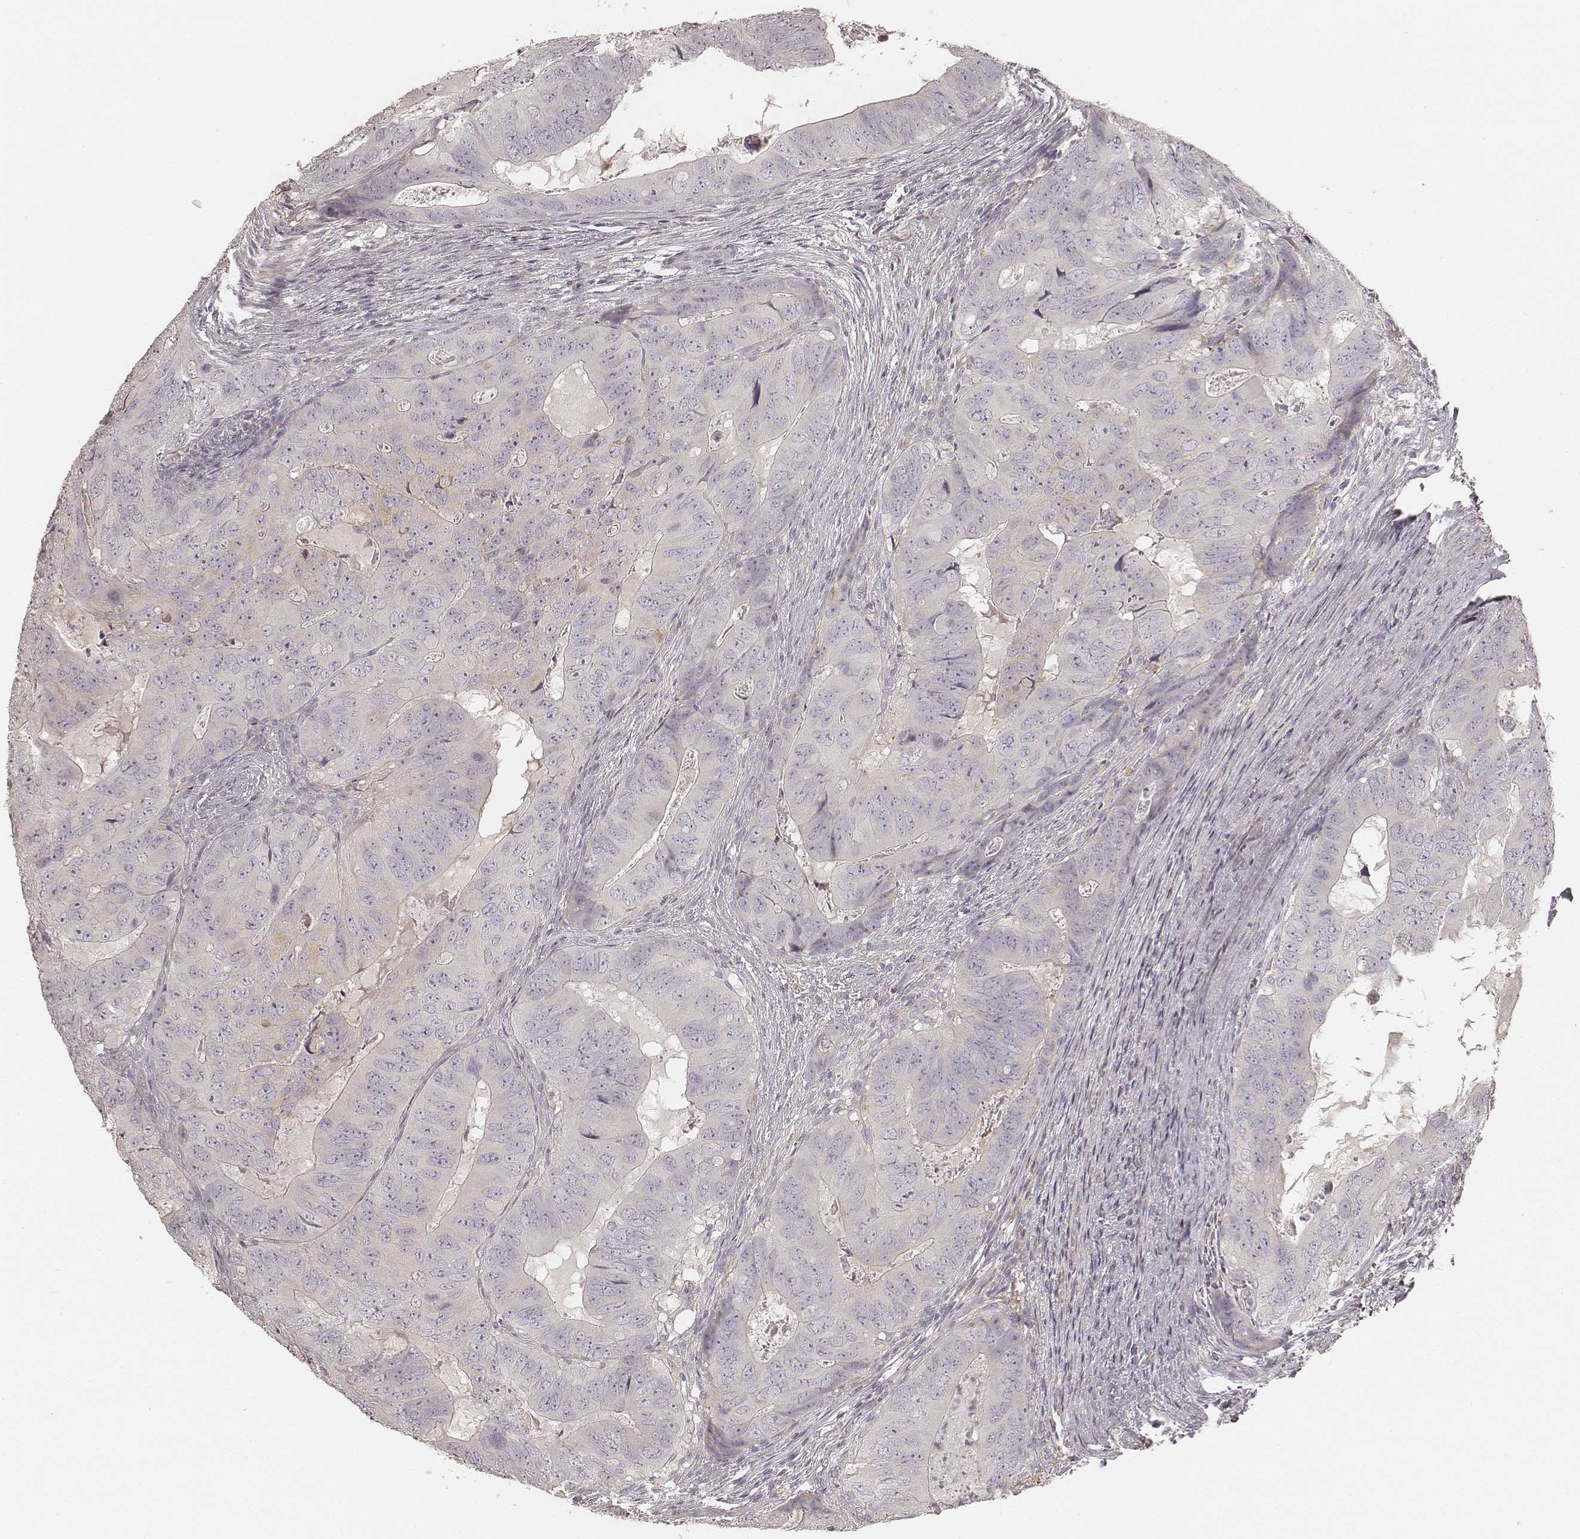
{"staining": {"intensity": "negative", "quantity": "none", "location": "none"}, "tissue": "colorectal cancer", "cell_type": "Tumor cells", "image_type": "cancer", "snomed": [{"axis": "morphology", "description": "Adenocarcinoma, NOS"}, {"axis": "topography", "description": "Colon"}], "caption": "The micrograph exhibits no staining of tumor cells in colorectal cancer (adenocarcinoma). (DAB (3,3'-diaminobenzidine) IHC, high magnification).", "gene": "FMNL2", "patient": {"sex": "male", "age": 79}}